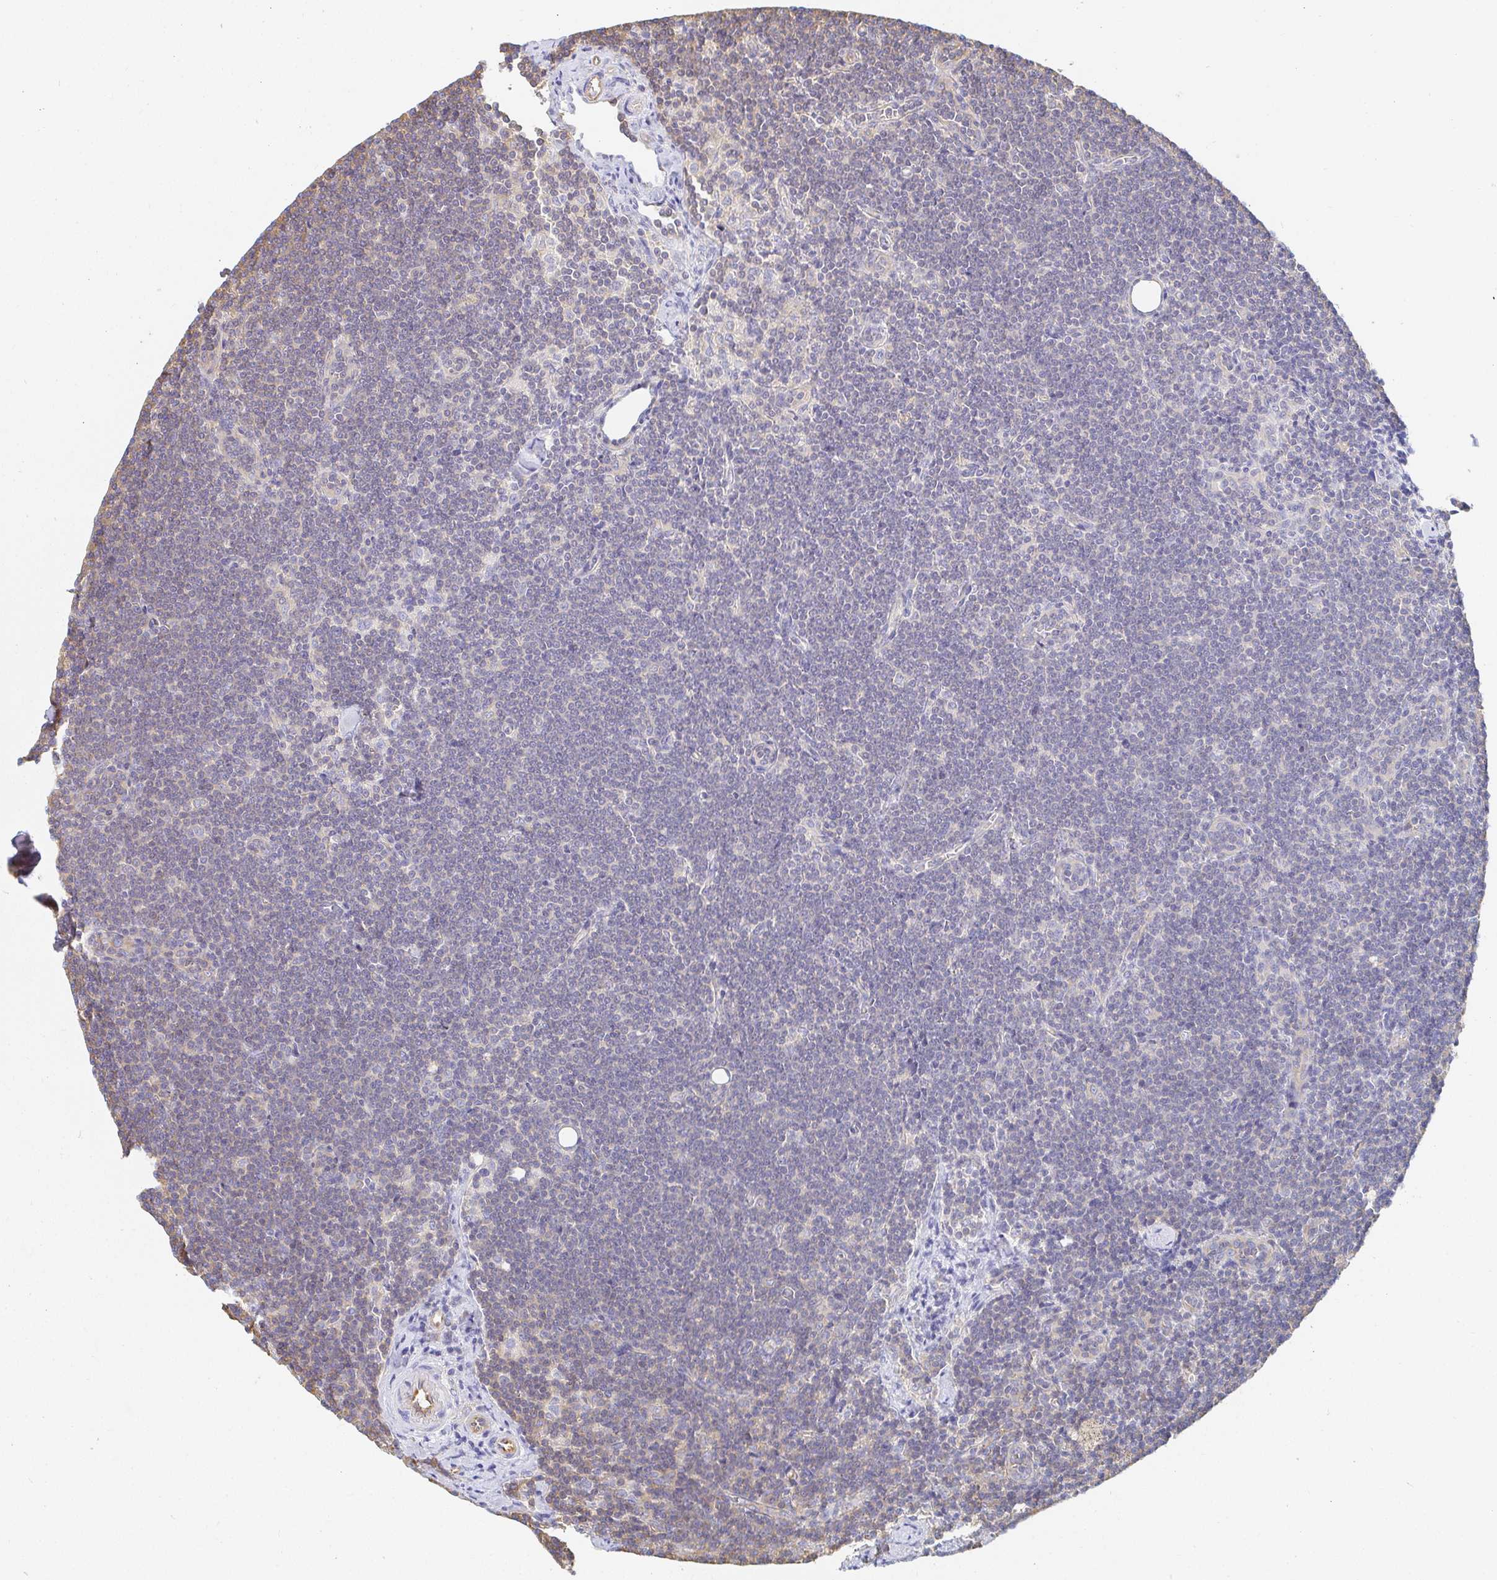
{"staining": {"intensity": "negative", "quantity": "none", "location": "none"}, "tissue": "lymphoma", "cell_type": "Tumor cells", "image_type": "cancer", "snomed": [{"axis": "morphology", "description": "Malignant lymphoma, non-Hodgkin's type, Low grade"}, {"axis": "topography", "description": "Lymph node"}], "caption": "There is no significant positivity in tumor cells of lymphoma.", "gene": "TSPAN19", "patient": {"sex": "female", "age": 73}}